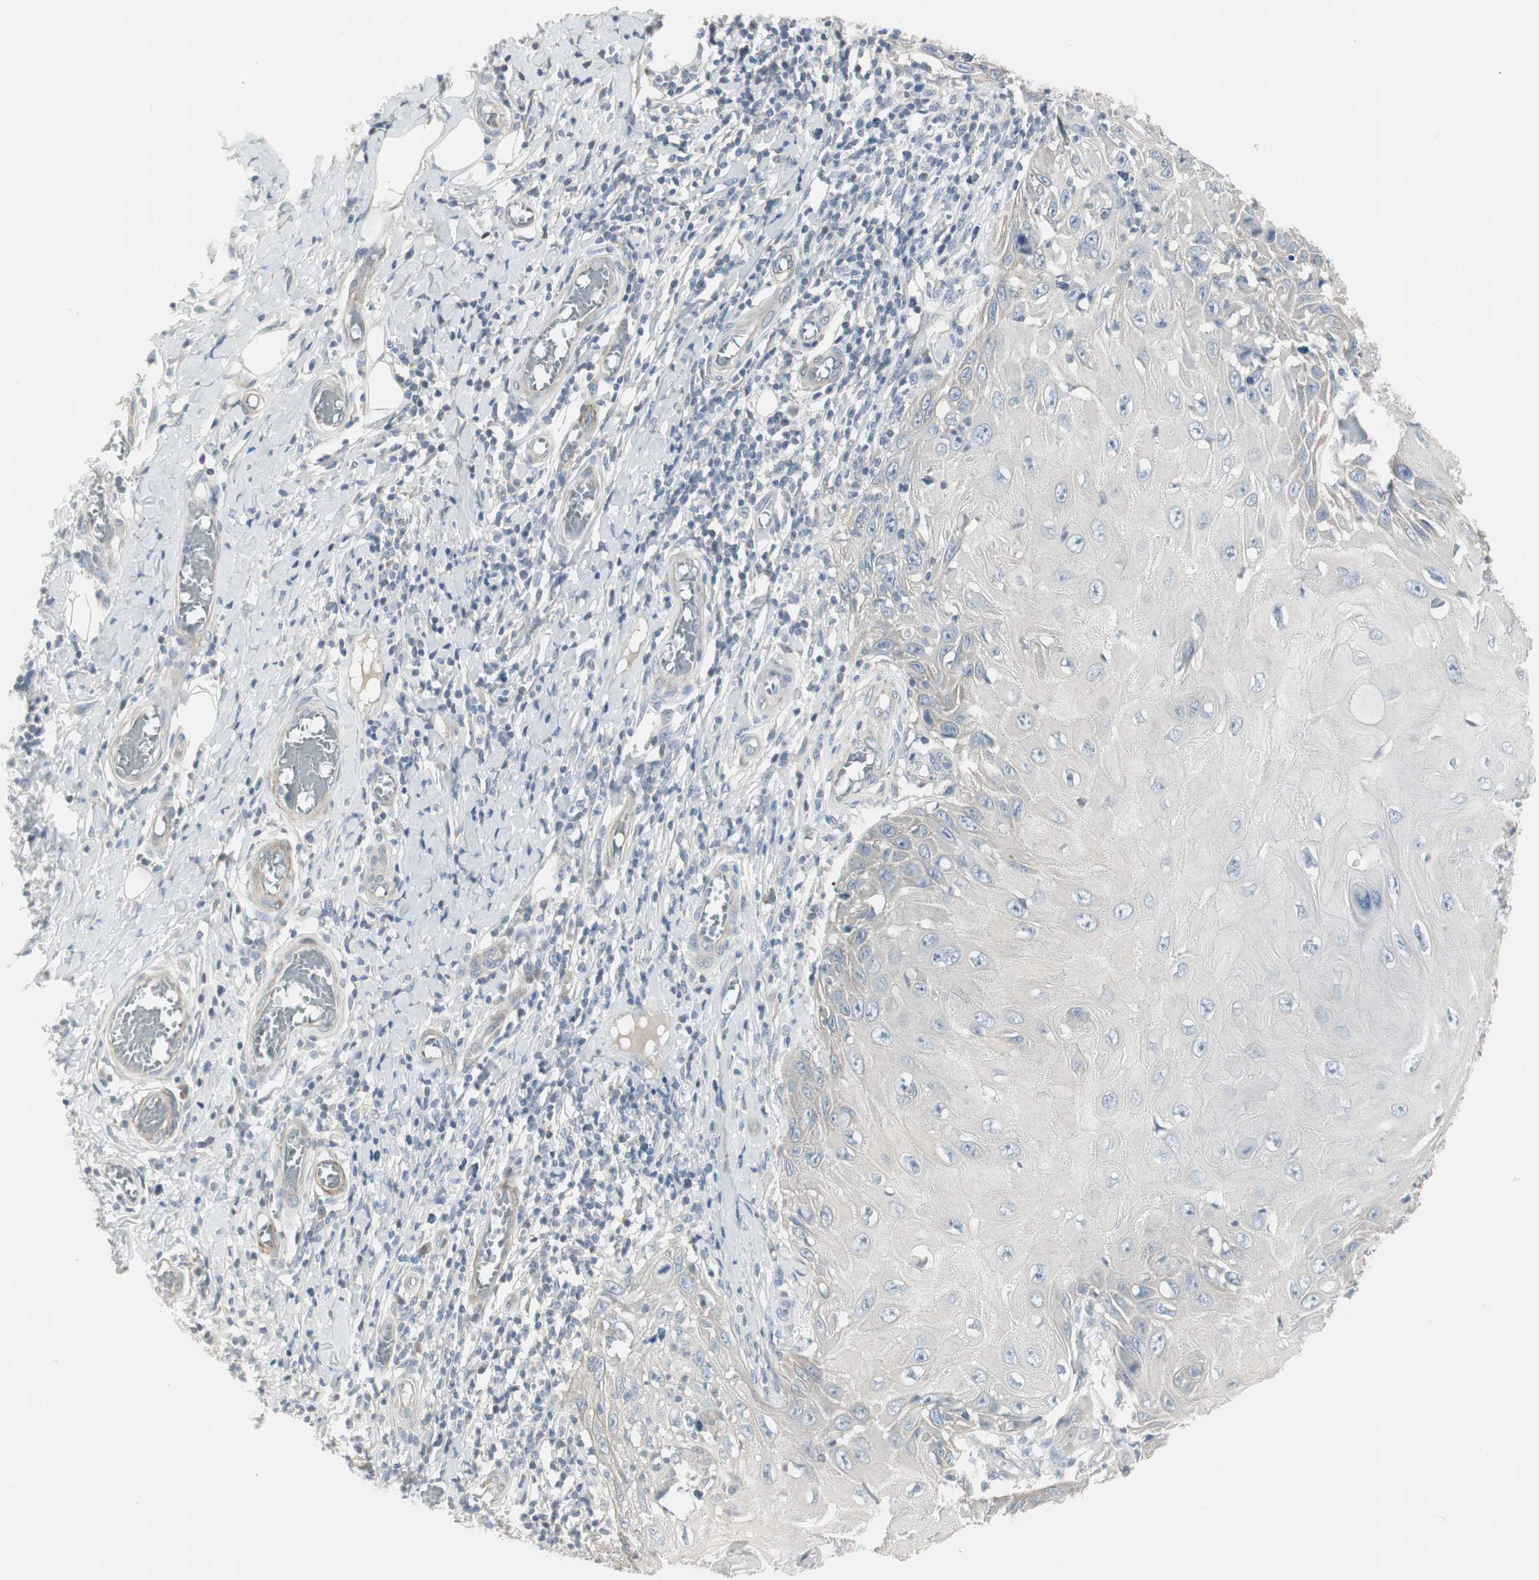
{"staining": {"intensity": "negative", "quantity": "none", "location": "none"}, "tissue": "skin cancer", "cell_type": "Tumor cells", "image_type": "cancer", "snomed": [{"axis": "morphology", "description": "Squamous cell carcinoma, NOS"}, {"axis": "topography", "description": "Skin"}], "caption": "Immunohistochemistry of skin squamous cell carcinoma exhibits no expression in tumor cells.", "gene": "DMPK", "patient": {"sex": "female", "age": 73}}